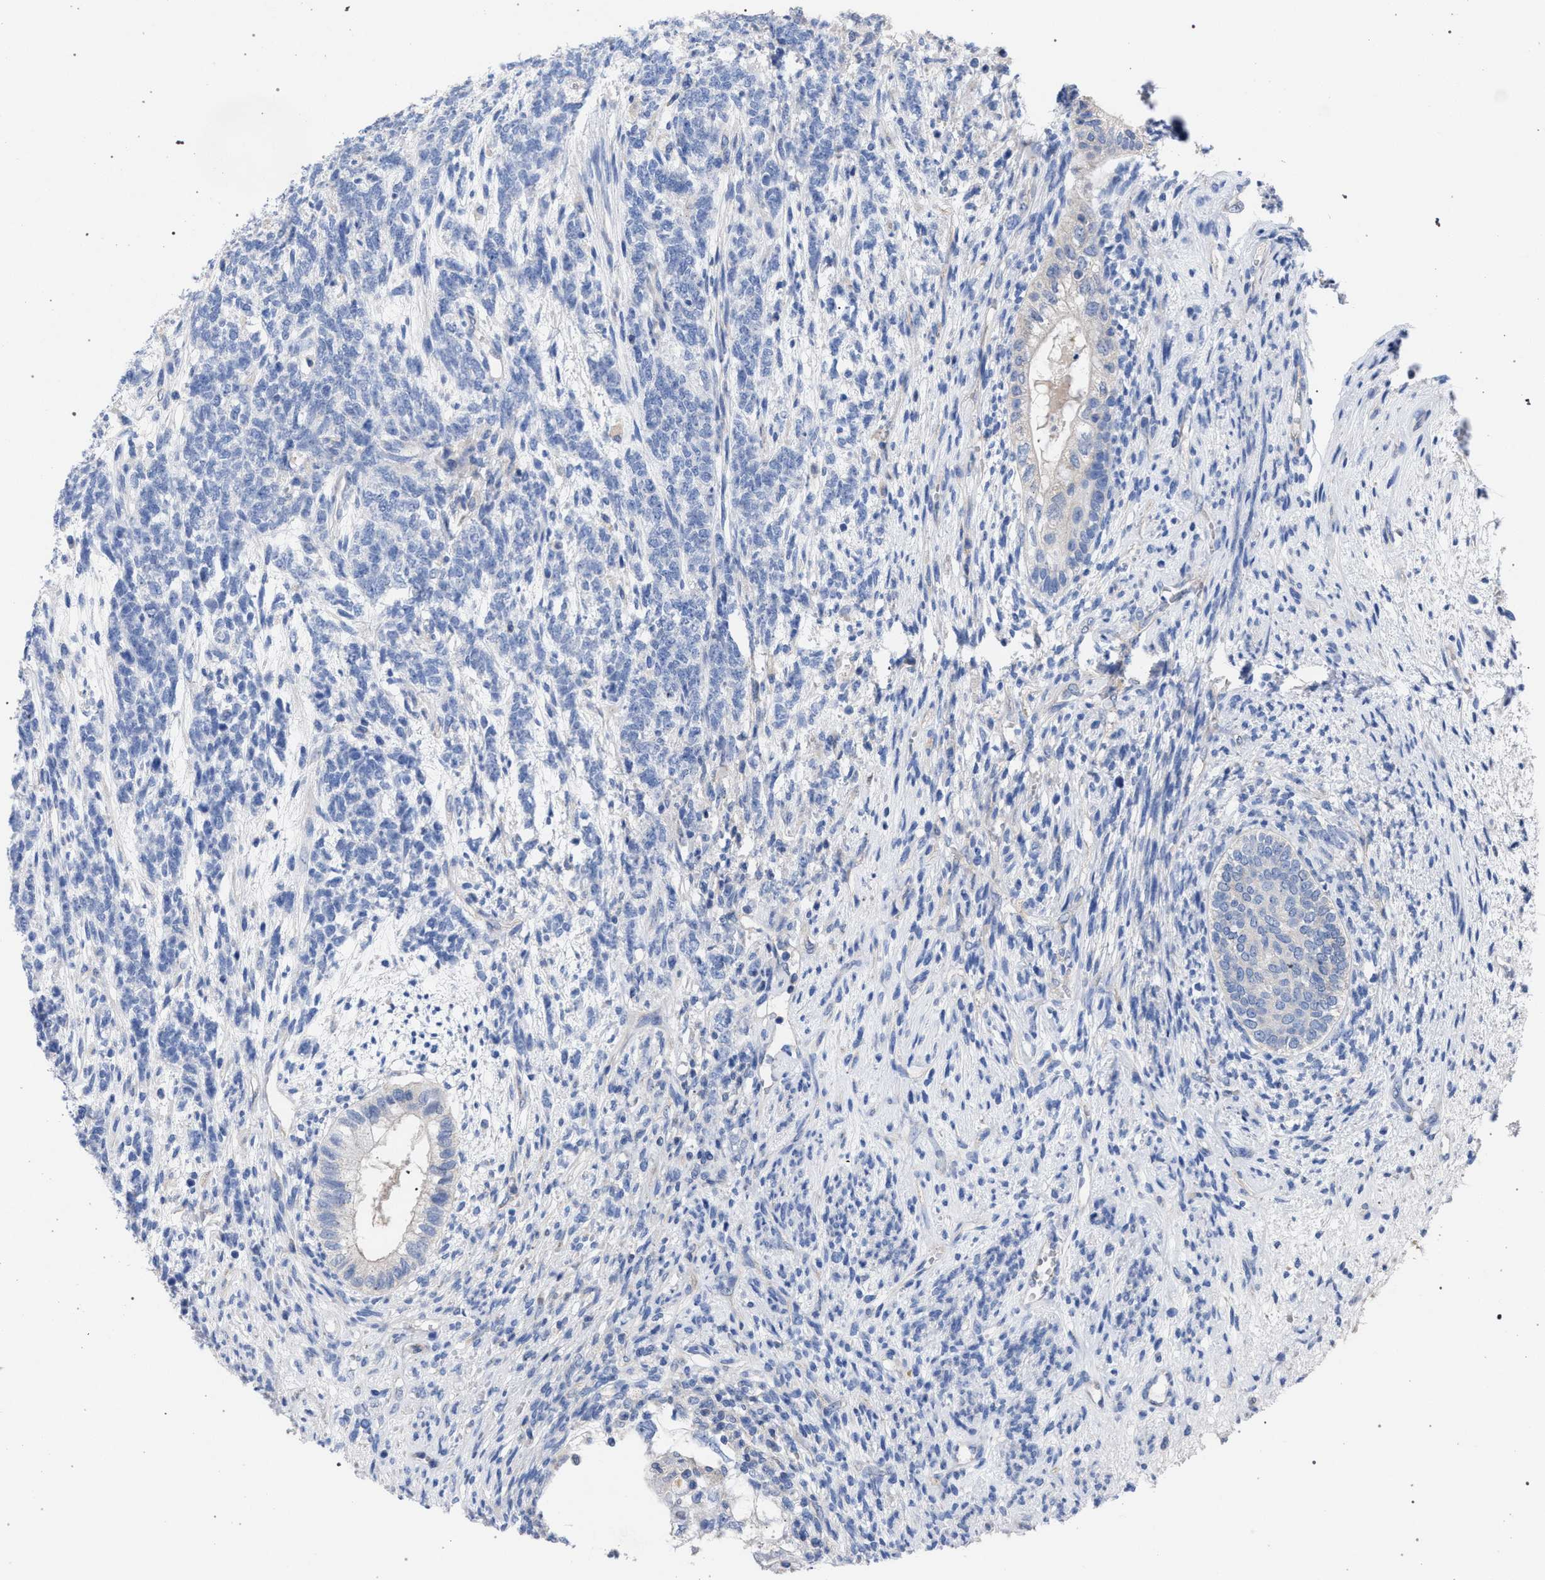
{"staining": {"intensity": "negative", "quantity": "none", "location": "none"}, "tissue": "testis cancer", "cell_type": "Tumor cells", "image_type": "cancer", "snomed": [{"axis": "morphology", "description": "Seminoma, NOS"}, {"axis": "topography", "description": "Testis"}], "caption": "A photomicrograph of testis cancer (seminoma) stained for a protein displays no brown staining in tumor cells. (Brightfield microscopy of DAB immunohistochemistry at high magnification).", "gene": "GMPR", "patient": {"sex": "male", "age": 28}}